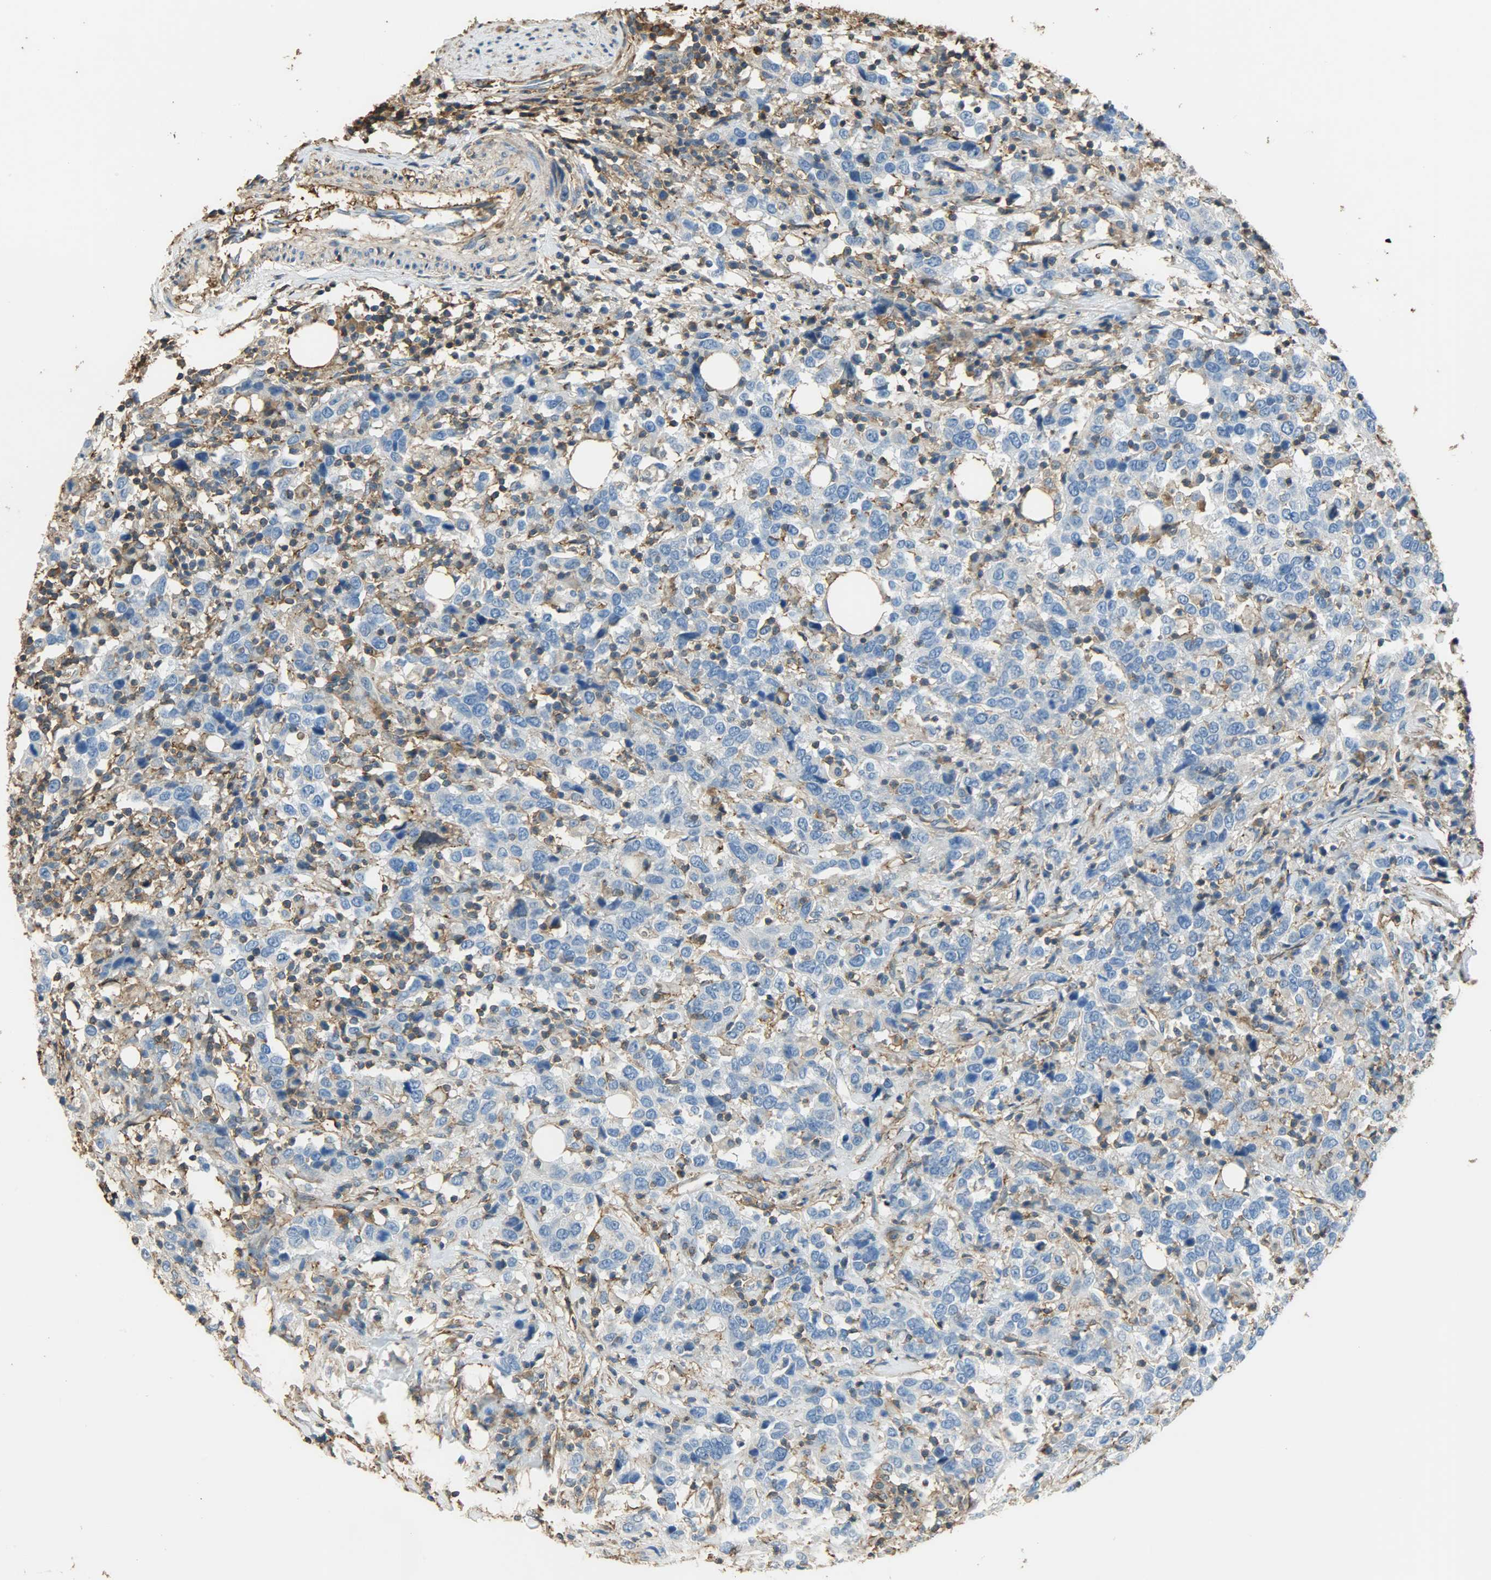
{"staining": {"intensity": "negative", "quantity": "none", "location": "none"}, "tissue": "urothelial cancer", "cell_type": "Tumor cells", "image_type": "cancer", "snomed": [{"axis": "morphology", "description": "Urothelial carcinoma, High grade"}, {"axis": "topography", "description": "Urinary bladder"}], "caption": "Immunohistochemistry (IHC) of urothelial cancer shows no expression in tumor cells.", "gene": "ANXA6", "patient": {"sex": "male", "age": 61}}